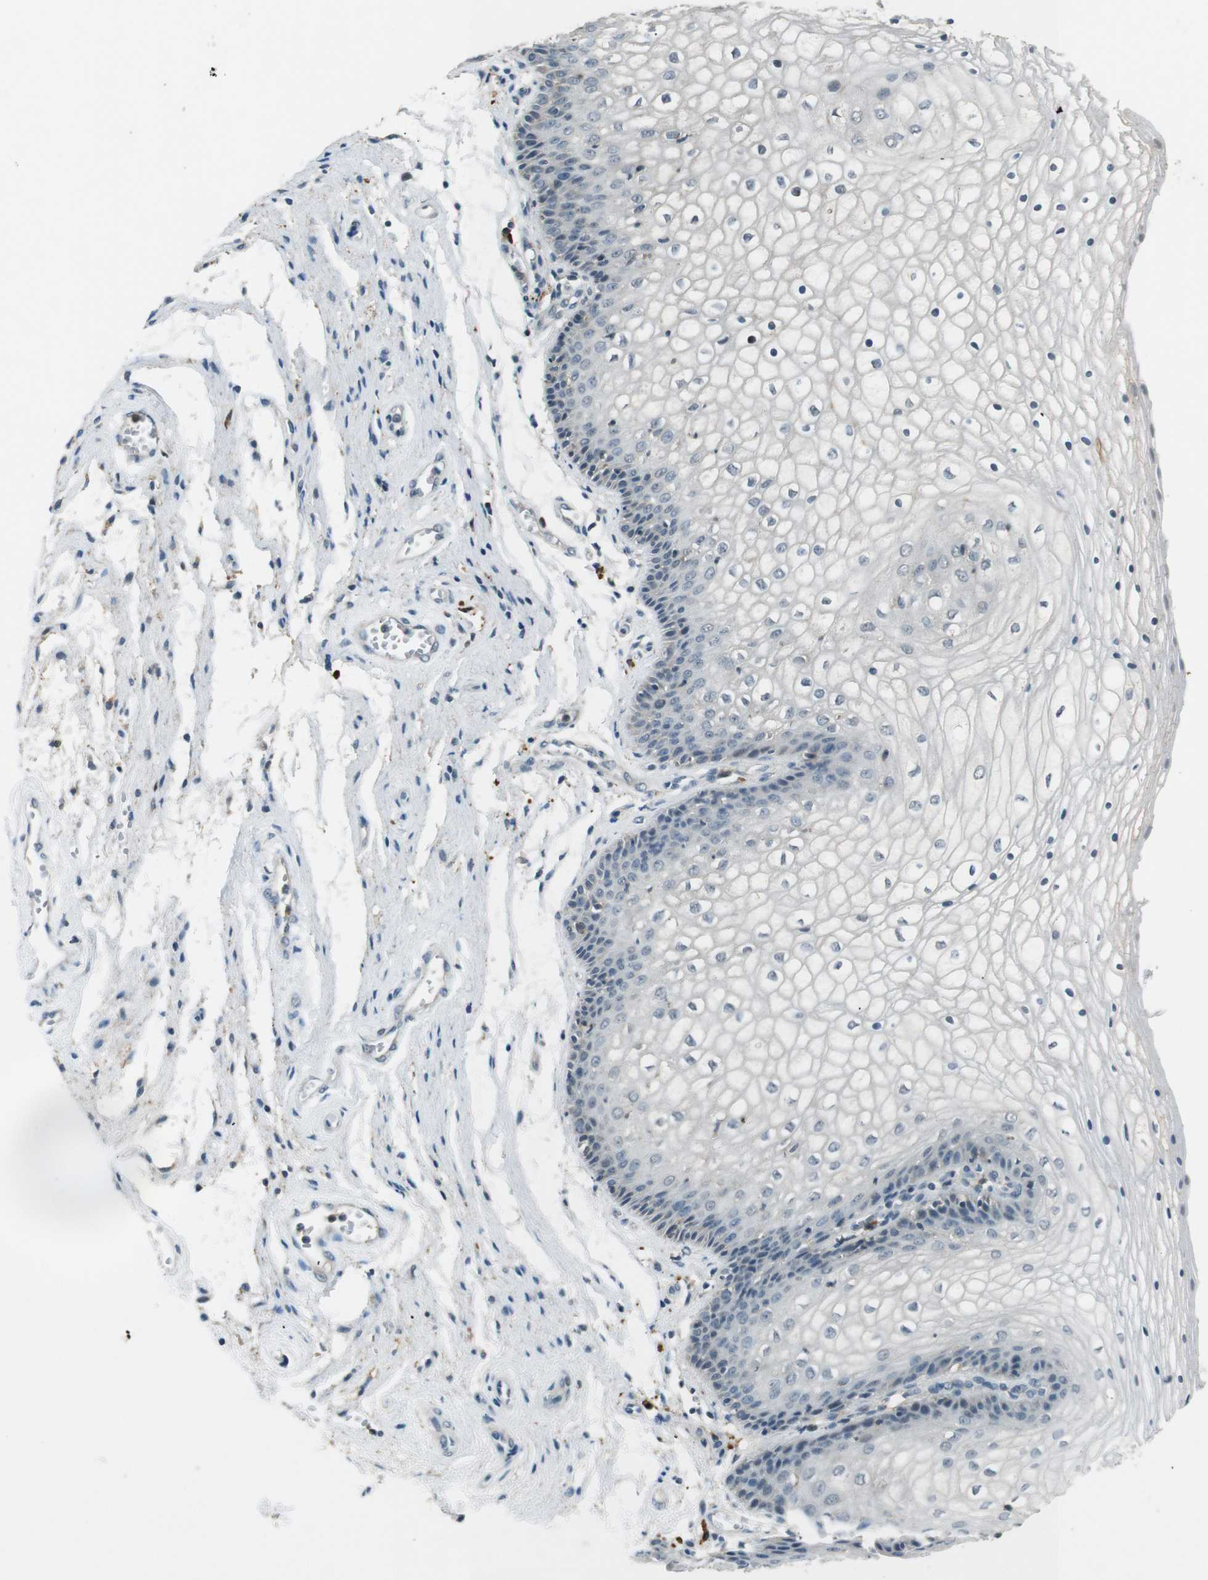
{"staining": {"intensity": "negative", "quantity": "none", "location": "none"}, "tissue": "vagina", "cell_type": "Squamous epithelial cells", "image_type": "normal", "snomed": [{"axis": "morphology", "description": "Normal tissue, NOS"}, {"axis": "topography", "description": "Vagina"}], "caption": "High power microscopy histopathology image of an immunohistochemistry (IHC) photomicrograph of normal vagina, revealing no significant expression in squamous epithelial cells.", "gene": "MAGI2", "patient": {"sex": "female", "age": 34}}